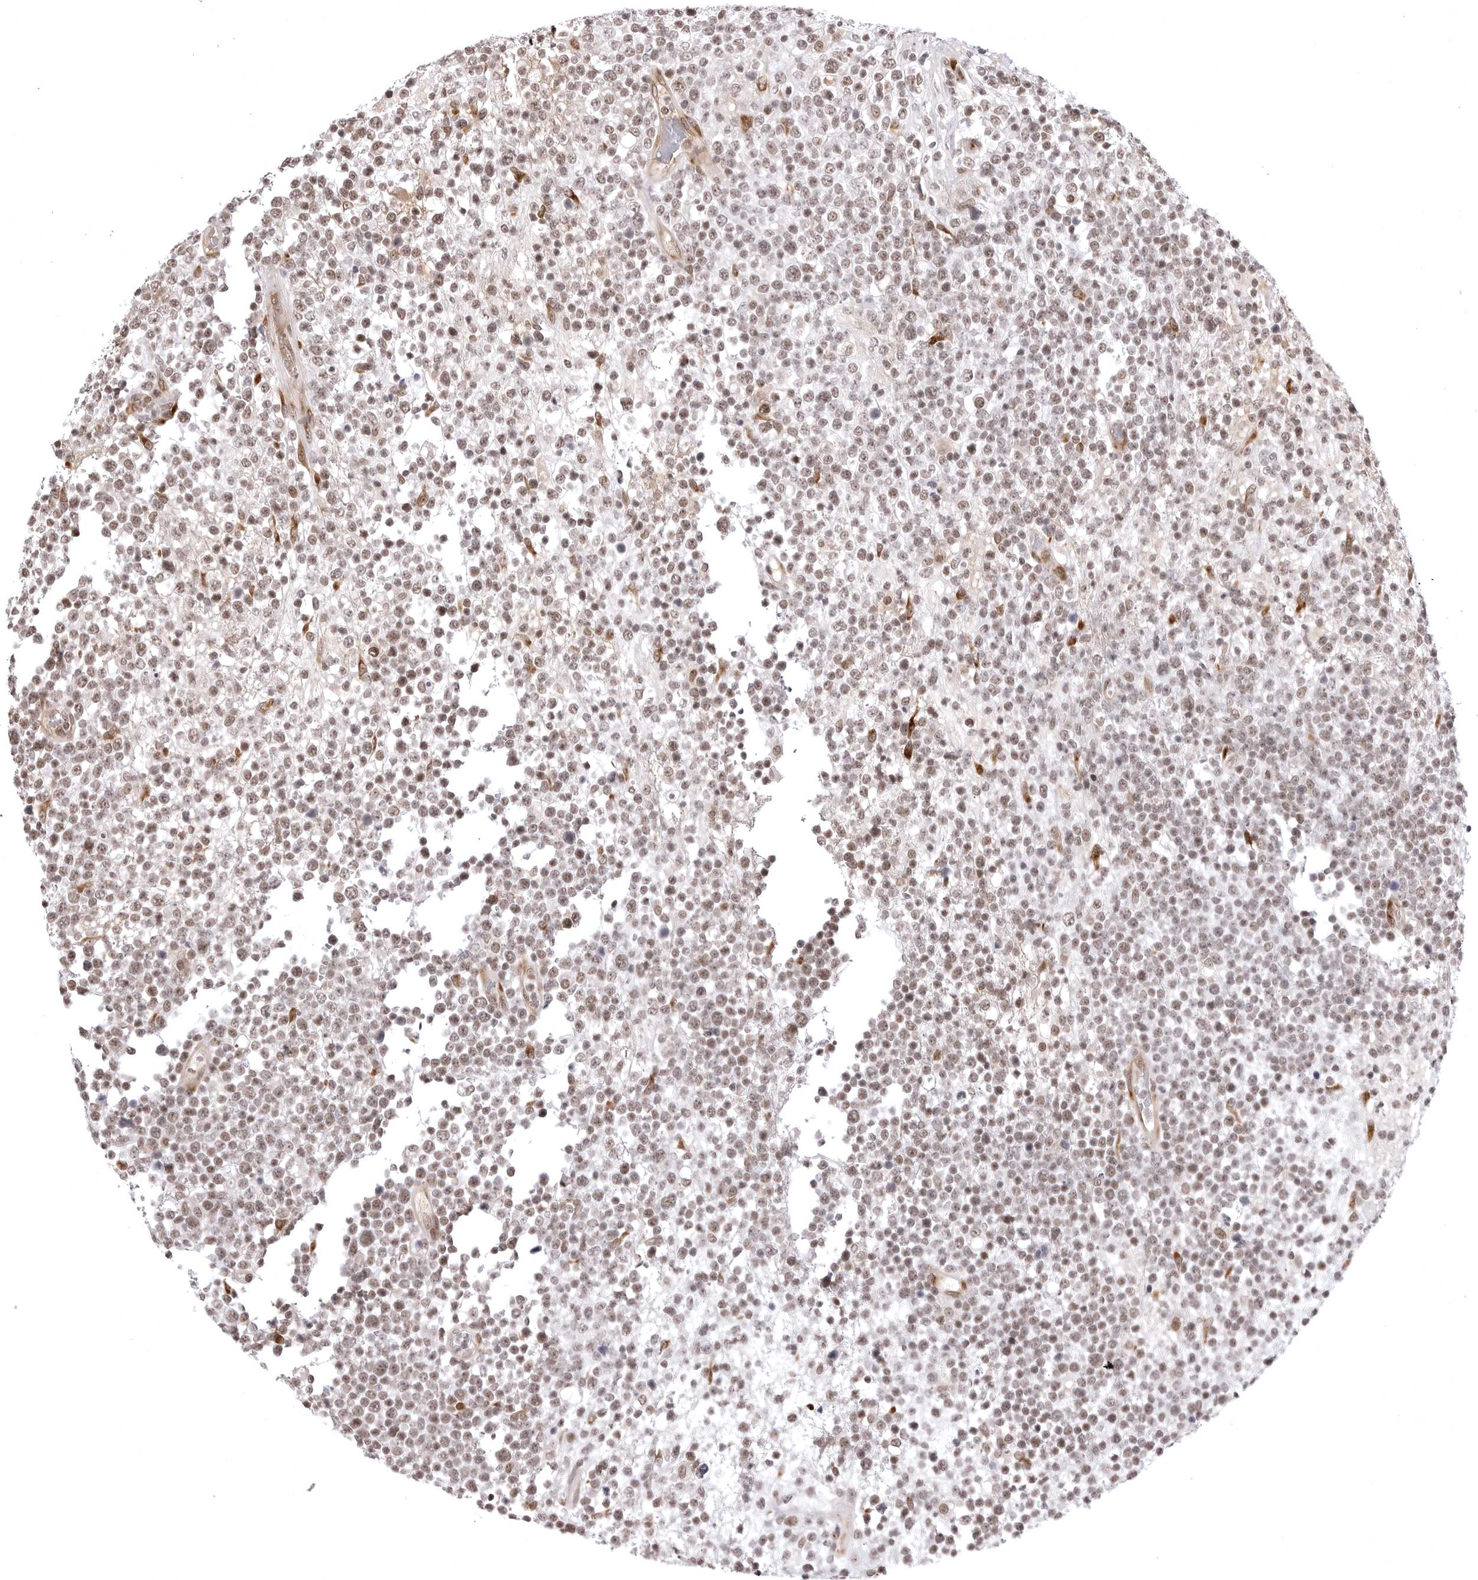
{"staining": {"intensity": "moderate", "quantity": ">75%", "location": "nuclear"}, "tissue": "lymphoma", "cell_type": "Tumor cells", "image_type": "cancer", "snomed": [{"axis": "morphology", "description": "Malignant lymphoma, non-Hodgkin's type, High grade"}, {"axis": "topography", "description": "Colon"}], "caption": "Lymphoma stained with a brown dye displays moderate nuclear positive staining in approximately >75% of tumor cells.", "gene": "PHF3", "patient": {"sex": "female", "age": 53}}